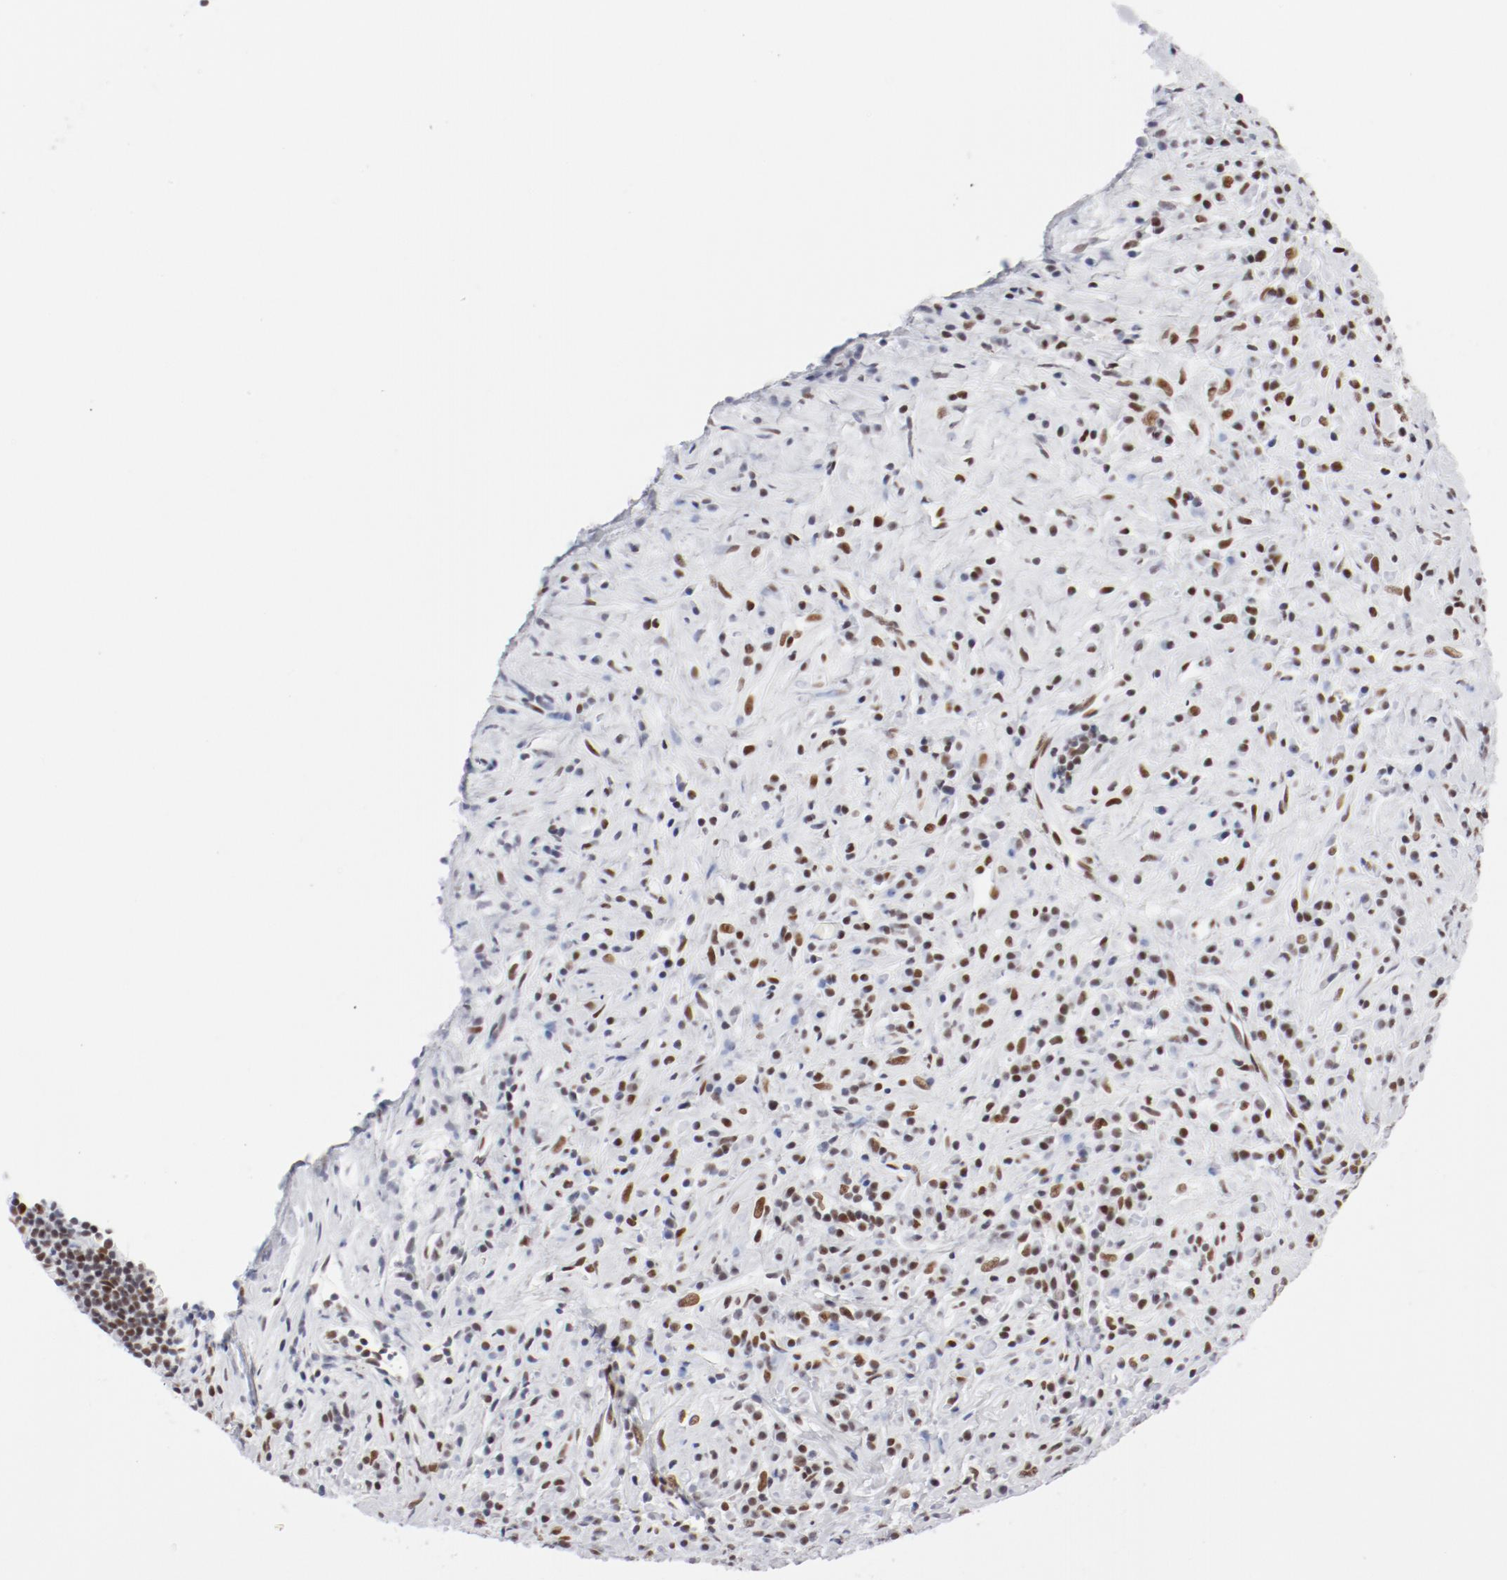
{"staining": {"intensity": "moderate", "quantity": "25%-75%", "location": "nuclear"}, "tissue": "lymphoma", "cell_type": "Tumor cells", "image_type": "cancer", "snomed": [{"axis": "morphology", "description": "Hodgkin's disease, NOS"}, {"axis": "topography", "description": "Lymph node"}], "caption": "Tumor cells demonstrate medium levels of moderate nuclear staining in about 25%-75% of cells in human Hodgkin's disease.", "gene": "ATF2", "patient": {"sex": "female", "age": 25}}